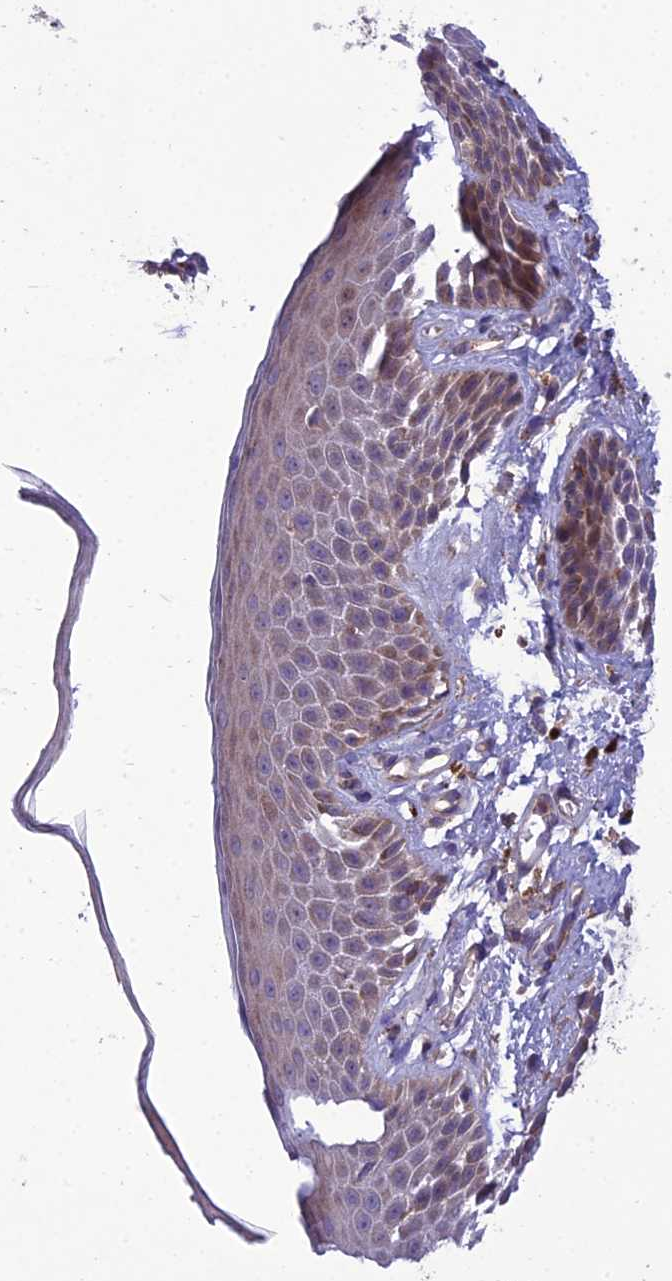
{"staining": {"intensity": "weak", "quantity": "25%-75%", "location": "cytoplasmic/membranous"}, "tissue": "skin", "cell_type": "Epidermal cells", "image_type": "normal", "snomed": [{"axis": "morphology", "description": "Normal tissue, NOS"}, {"axis": "topography", "description": "Anal"}], "caption": "Immunohistochemical staining of benign human skin shows 25%-75% levels of weak cytoplasmic/membranous protein positivity in about 25%-75% of epidermal cells.", "gene": "IRAK3", "patient": {"sex": "male", "age": 74}}